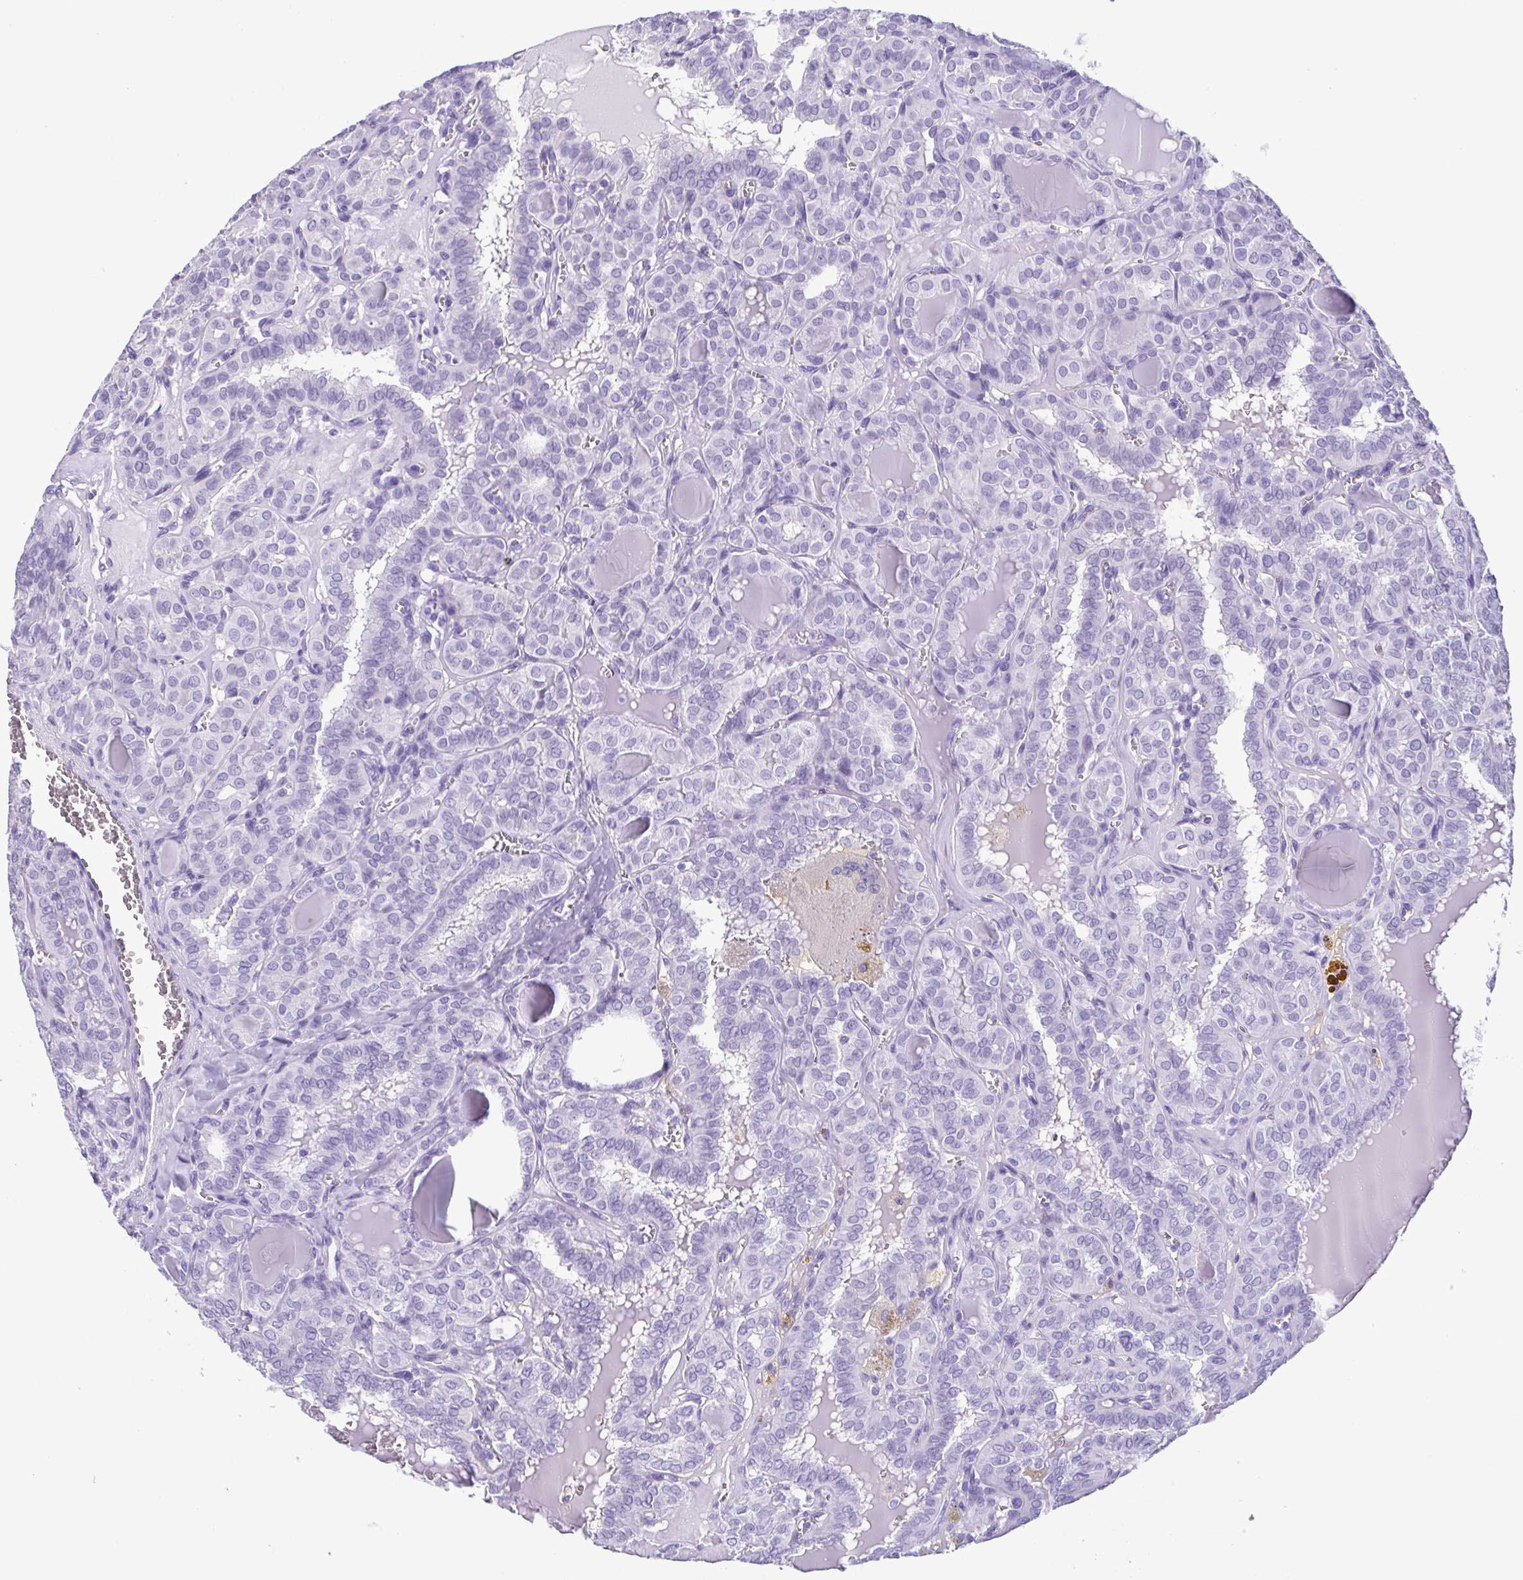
{"staining": {"intensity": "negative", "quantity": "none", "location": "none"}, "tissue": "thyroid cancer", "cell_type": "Tumor cells", "image_type": "cancer", "snomed": [{"axis": "morphology", "description": "Papillary adenocarcinoma, NOS"}, {"axis": "topography", "description": "Thyroid gland"}], "caption": "This is an IHC histopathology image of human papillary adenocarcinoma (thyroid). There is no expression in tumor cells.", "gene": "CBY2", "patient": {"sex": "female", "age": 41}}